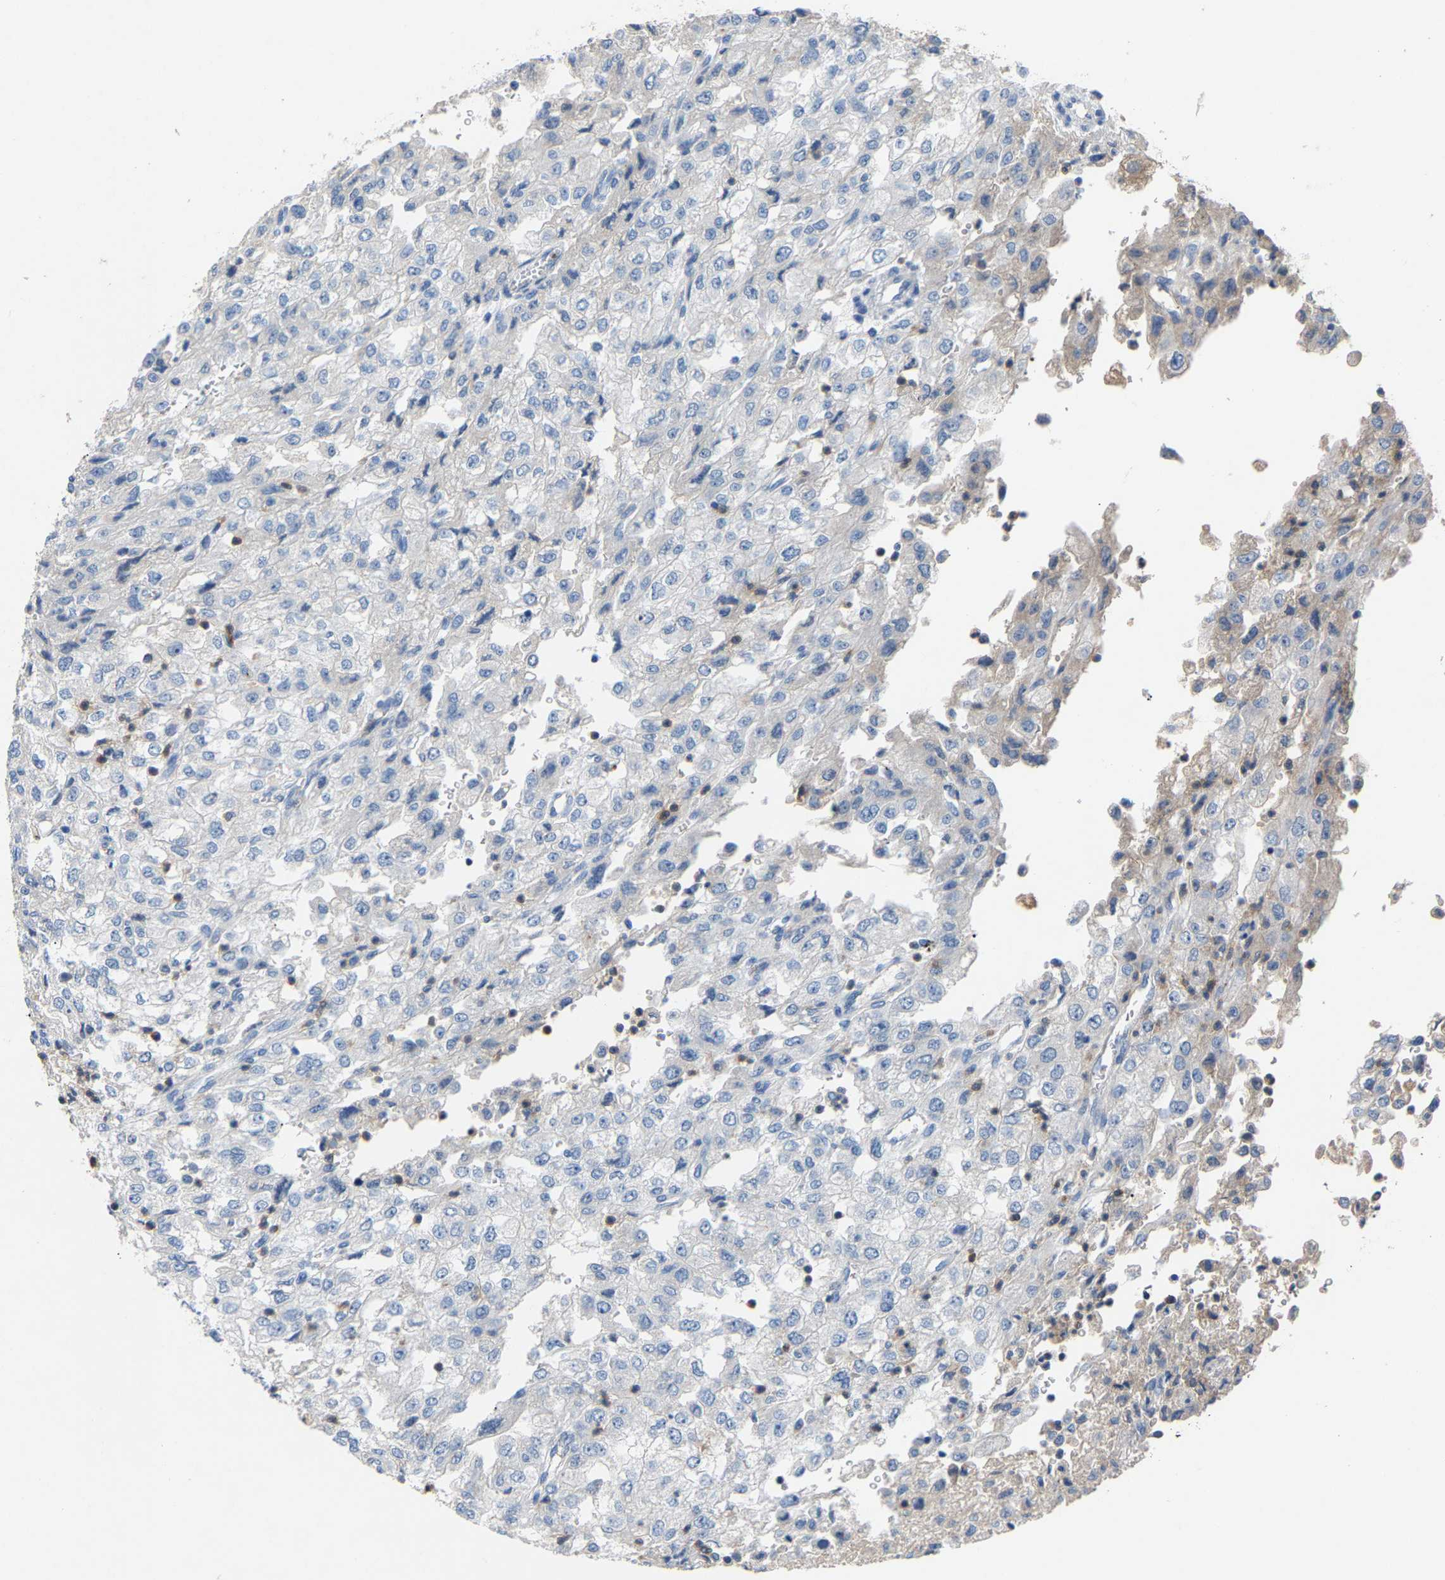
{"staining": {"intensity": "negative", "quantity": "none", "location": "none"}, "tissue": "renal cancer", "cell_type": "Tumor cells", "image_type": "cancer", "snomed": [{"axis": "morphology", "description": "Adenocarcinoma, NOS"}, {"axis": "topography", "description": "Kidney"}], "caption": "This histopathology image is of renal adenocarcinoma stained with IHC to label a protein in brown with the nuclei are counter-stained blue. There is no expression in tumor cells.", "gene": "CCDC171", "patient": {"sex": "female", "age": 54}}